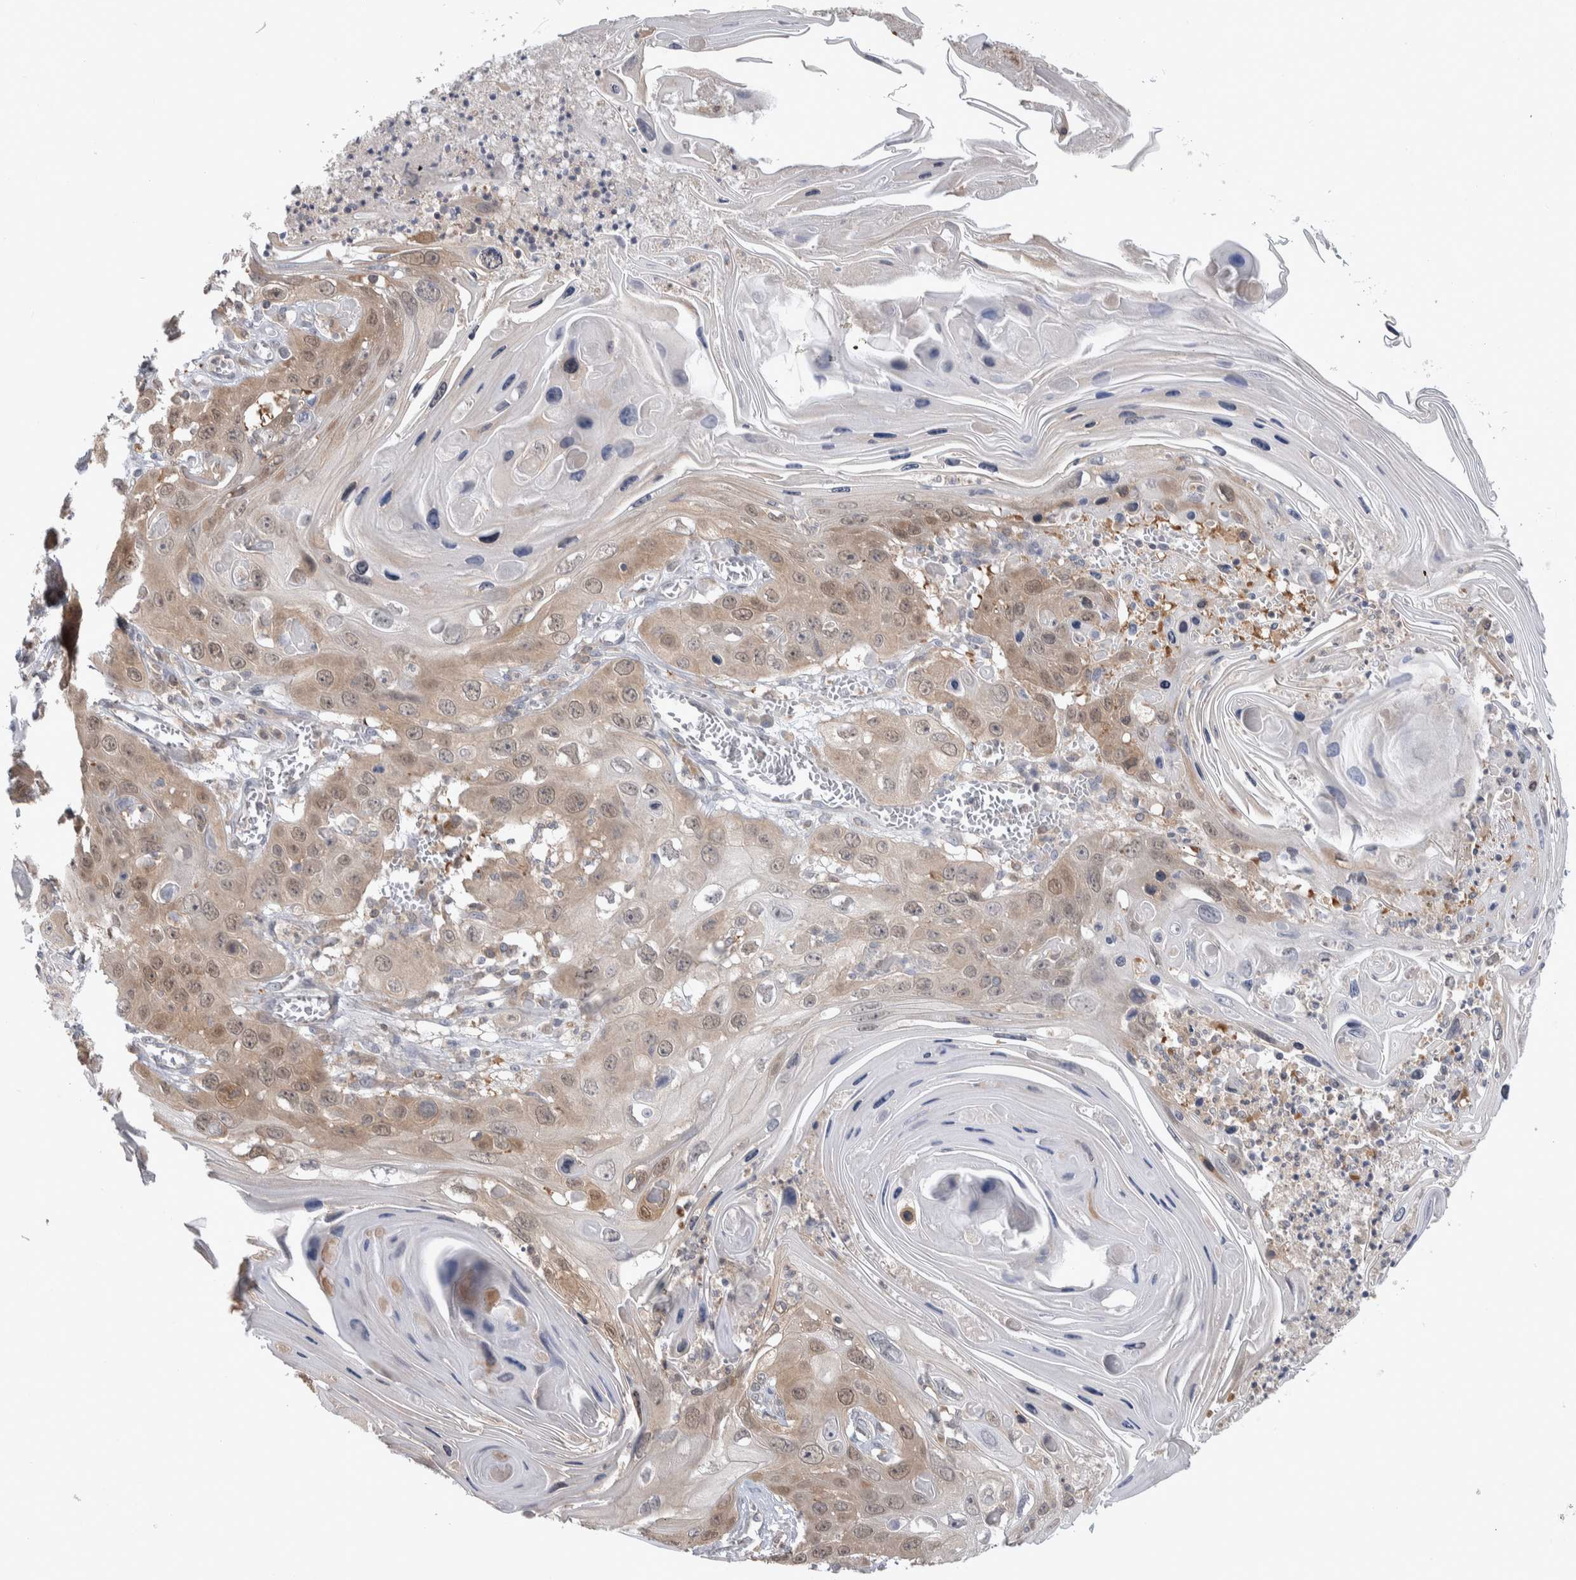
{"staining": {"intensity": "moderate", "quantity": "25%-75%", "location": "cytoplasmic/membranous,nuclear"}, "tissue": "skin cancer", "cell_type": "Tumor cells", "image_type": "cancer", "snomed": [{"axis": "morphology", "description": "Squamous cell carcinoma, NOS"}, {"axis": "topography", "description": "Skin"}], "caption": "Immunohistochemical staining of human skin squamous cell carcinoma demonstrates medium levels of moderate cytoplasmic/membranous and nuclear protein positivity in about 25%-75% of tumor cells.", "gene": "HTATIP2", "patient": {"sex": "male", "age": 55}}